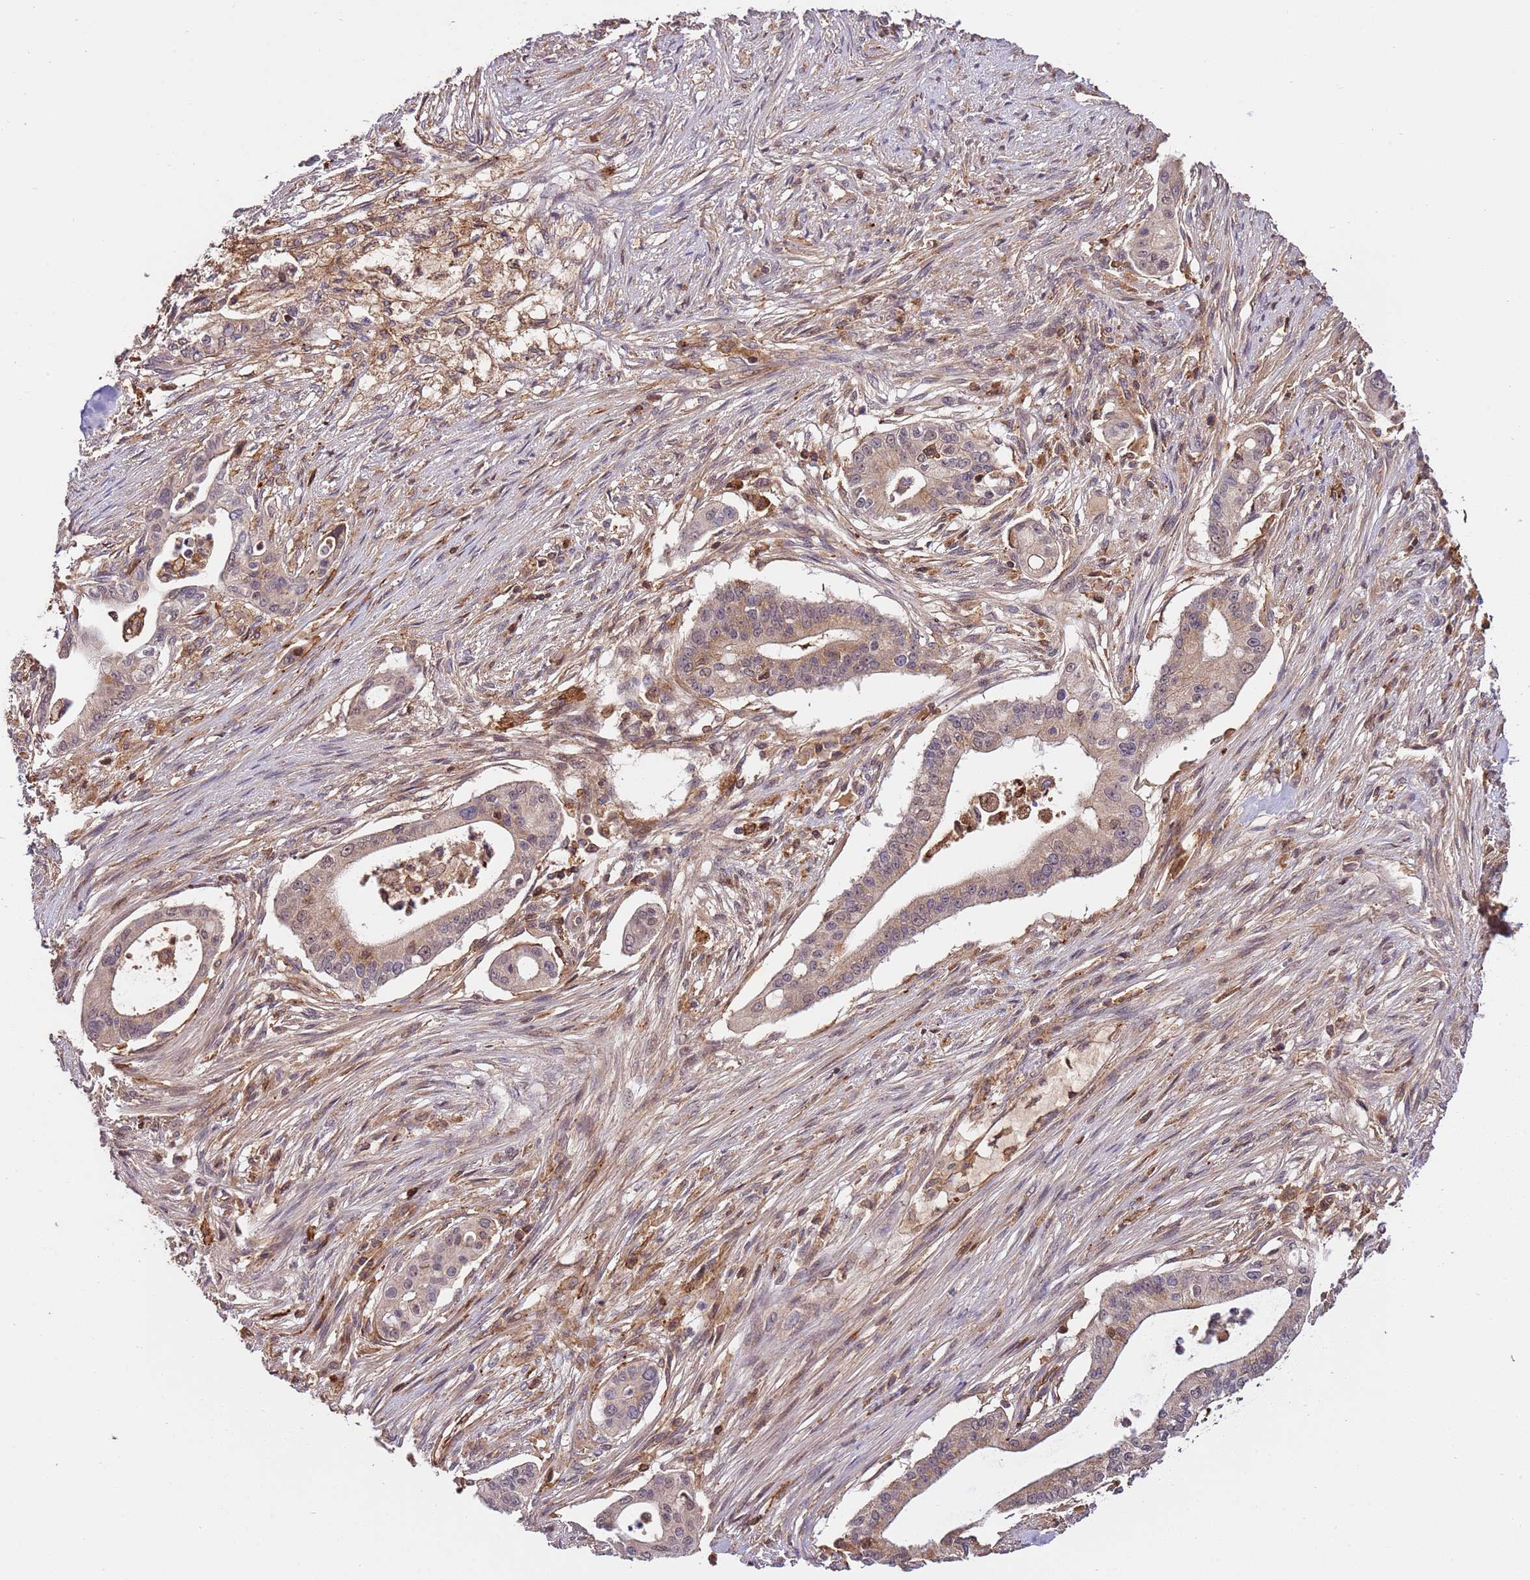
{"staining": {"intensity": "moderate", "quantity": ">75%", "location": "cytoplasmic/membranous,nuclear"}, "tissue": "pancreatic cancer", "cell_type": "Tumor cells", "image_type": "cancer", "snomed": [{"axis": "morphology", "description": "Adenocarcinoma, NOS"}, {"axis": "topography", "description": "Pancreas"}], "caption": "This is an image of IHC staining of pancreatic adenocarcinoma, which shows moderate staining in the cytoplasmic/membranous and nuclear of tumor cells.", "gene": "ZNF624", "patient": {"sex": "male", "age": 46}}